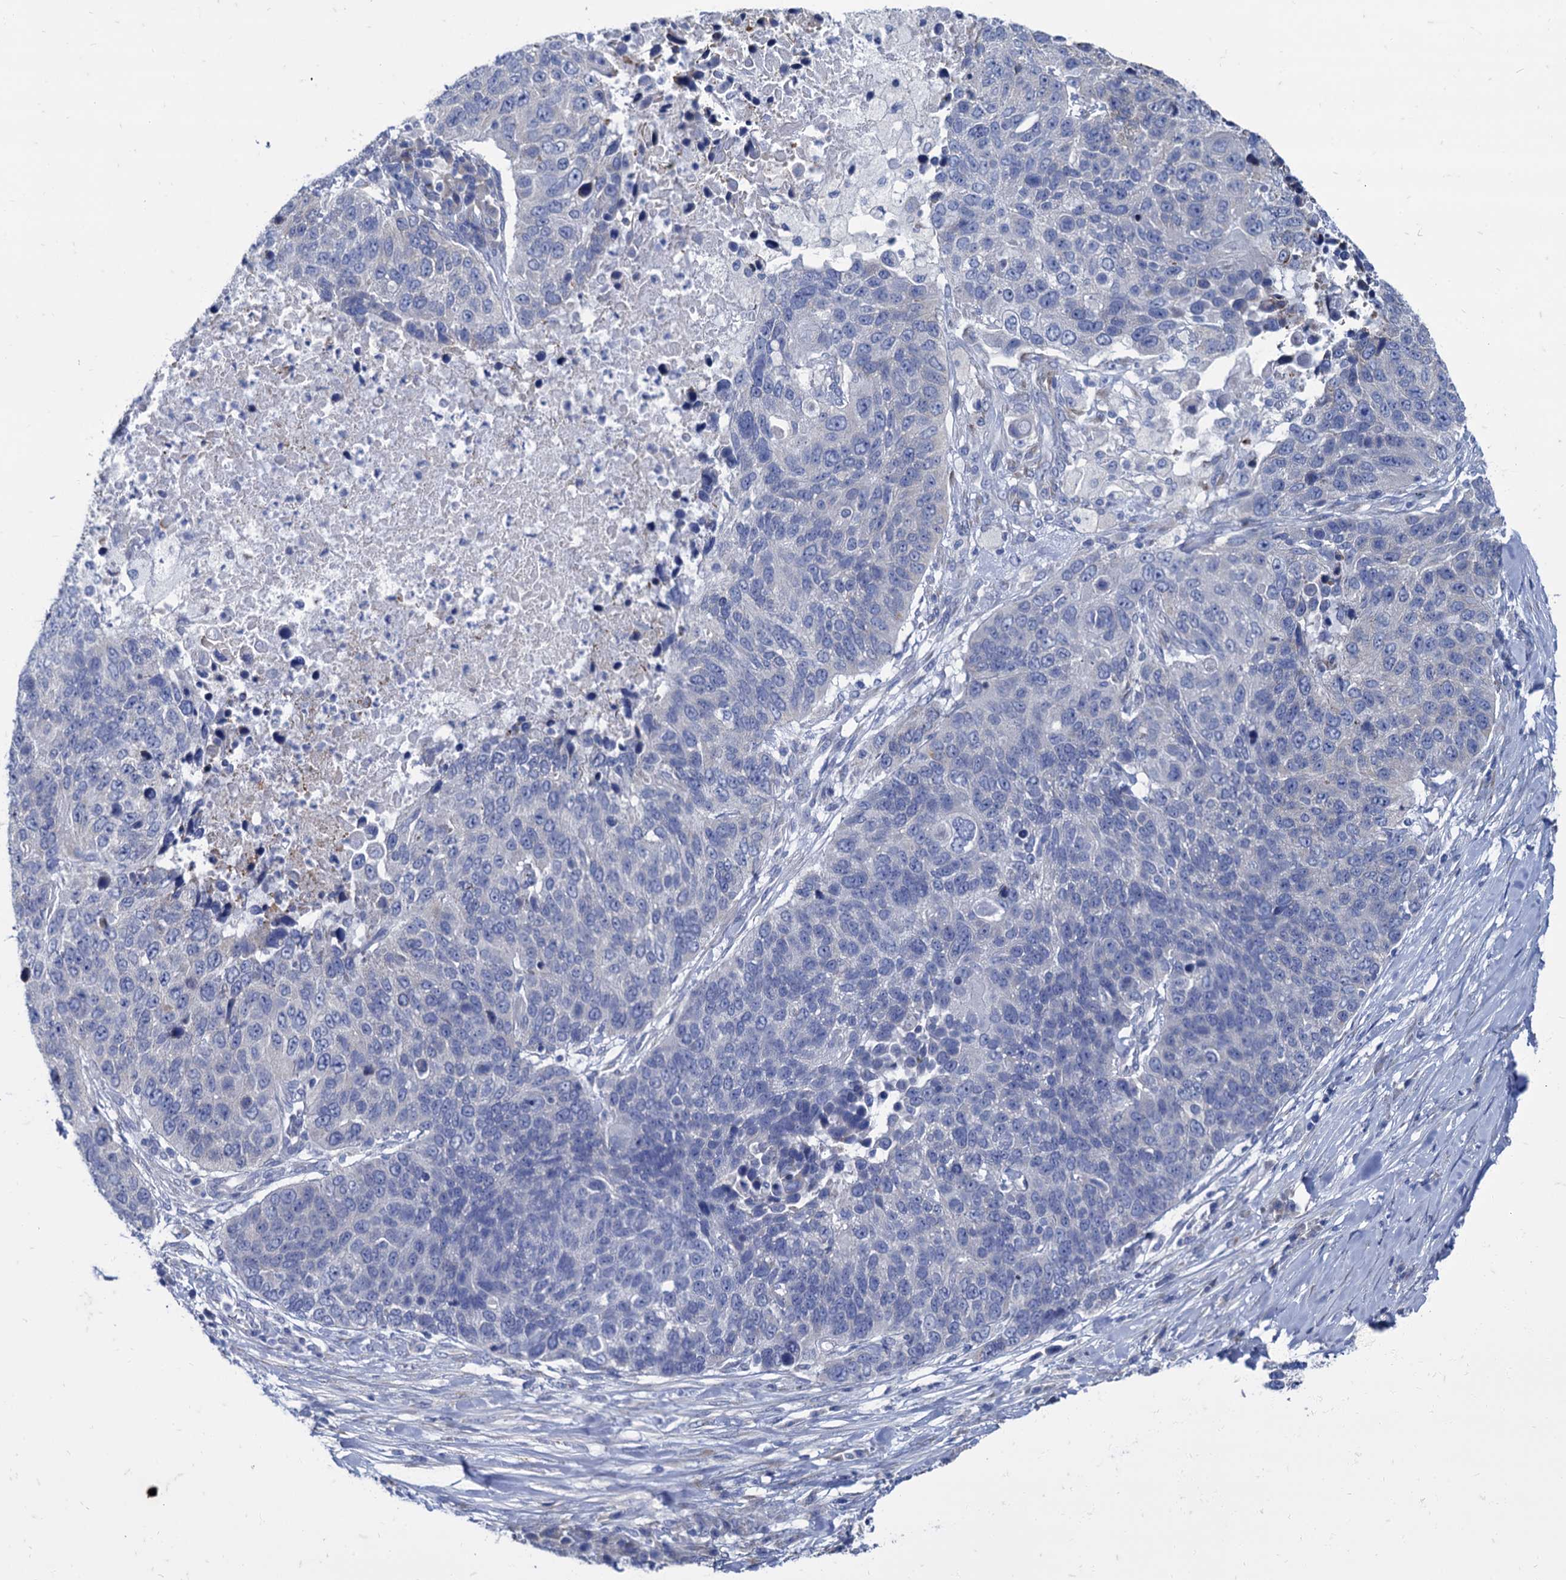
{"staining": {"intensity": "negative", "quantity": "none", "location": "none"}, "tissue": "lung cancer", "cell_type": "Tumor cells", "image_type": "cancer", "snomed": [{"axis": "morphology", "description": "Normal tissue, NOS"}, {"axis": "morphology", "description": "Squamous cell carcinoma, NOS"}, {"axis": "topography", "description": "Lymph node"}, {"axis": "topography", "description": "Lung"}], "caption": "This is a micrograph of immunohistochemistry staining of lung cancer, which shows no expression in tumor cells.", "gene": "FOXR2", "patient": {"sex": "male", "age": 66}}